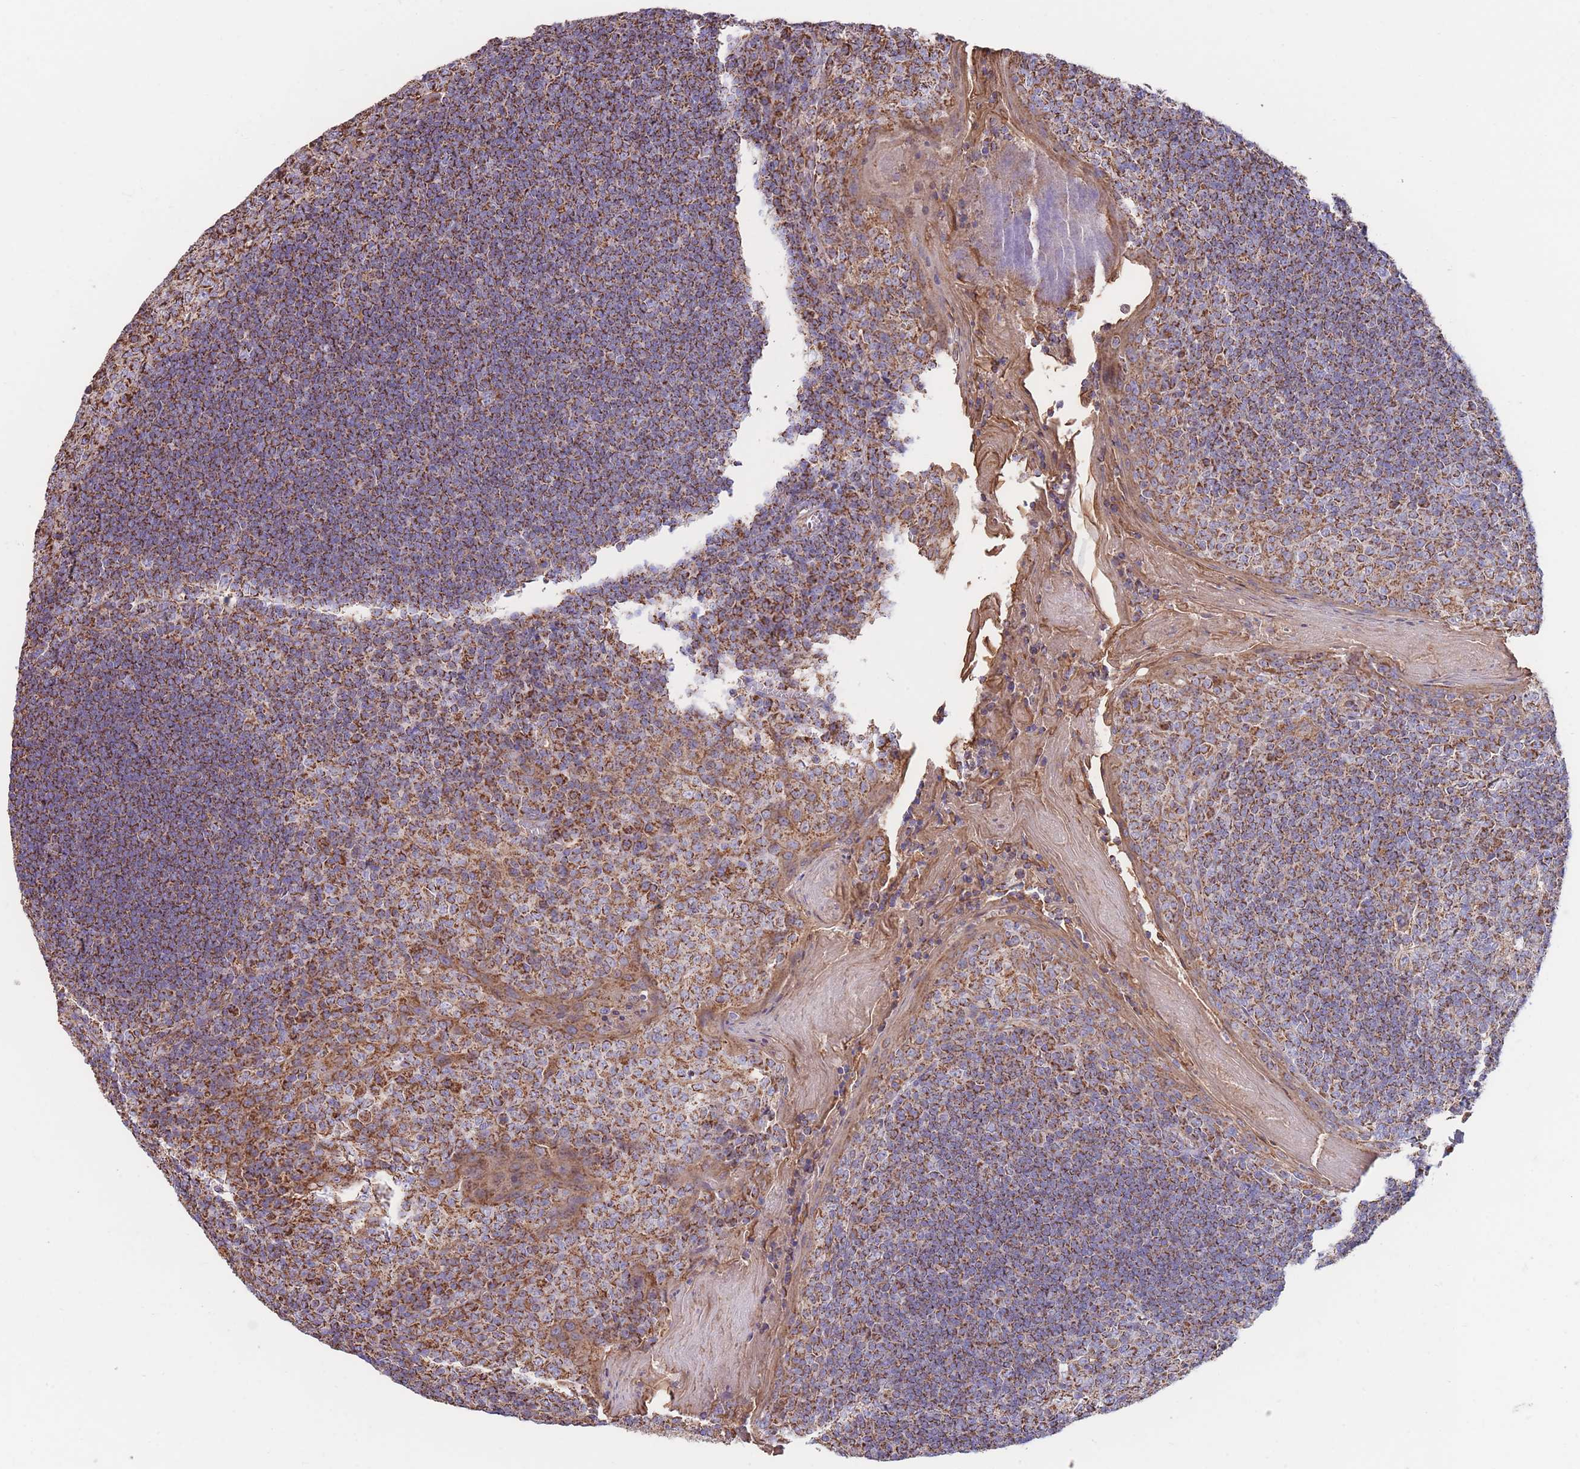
{"staining": {"intensity": "strong", "quantity": ">75%", "location": "cytoplasmic/membranous"}, "tissue": "tonsil", "cell_type": "Germinal center cells", "image_type": "normal", "snomed": [{"axis": "morphology", "description": "Normal tissue, NOS"}, {"axis": "topography", "description": "Tonsil"}], "caption": "High-magnification brightfield microscopy of benign tonsil stained with DAB (3,3'-diaminobenzidine) (brown) and counterstained with hematoxylin (blue). germinal center cells exhibit strong cytoplasmic/membranous positivity is seen in about>75% of cells.", "gene": "FKBP8", "patient": {"sex": "male", "age": 27}}